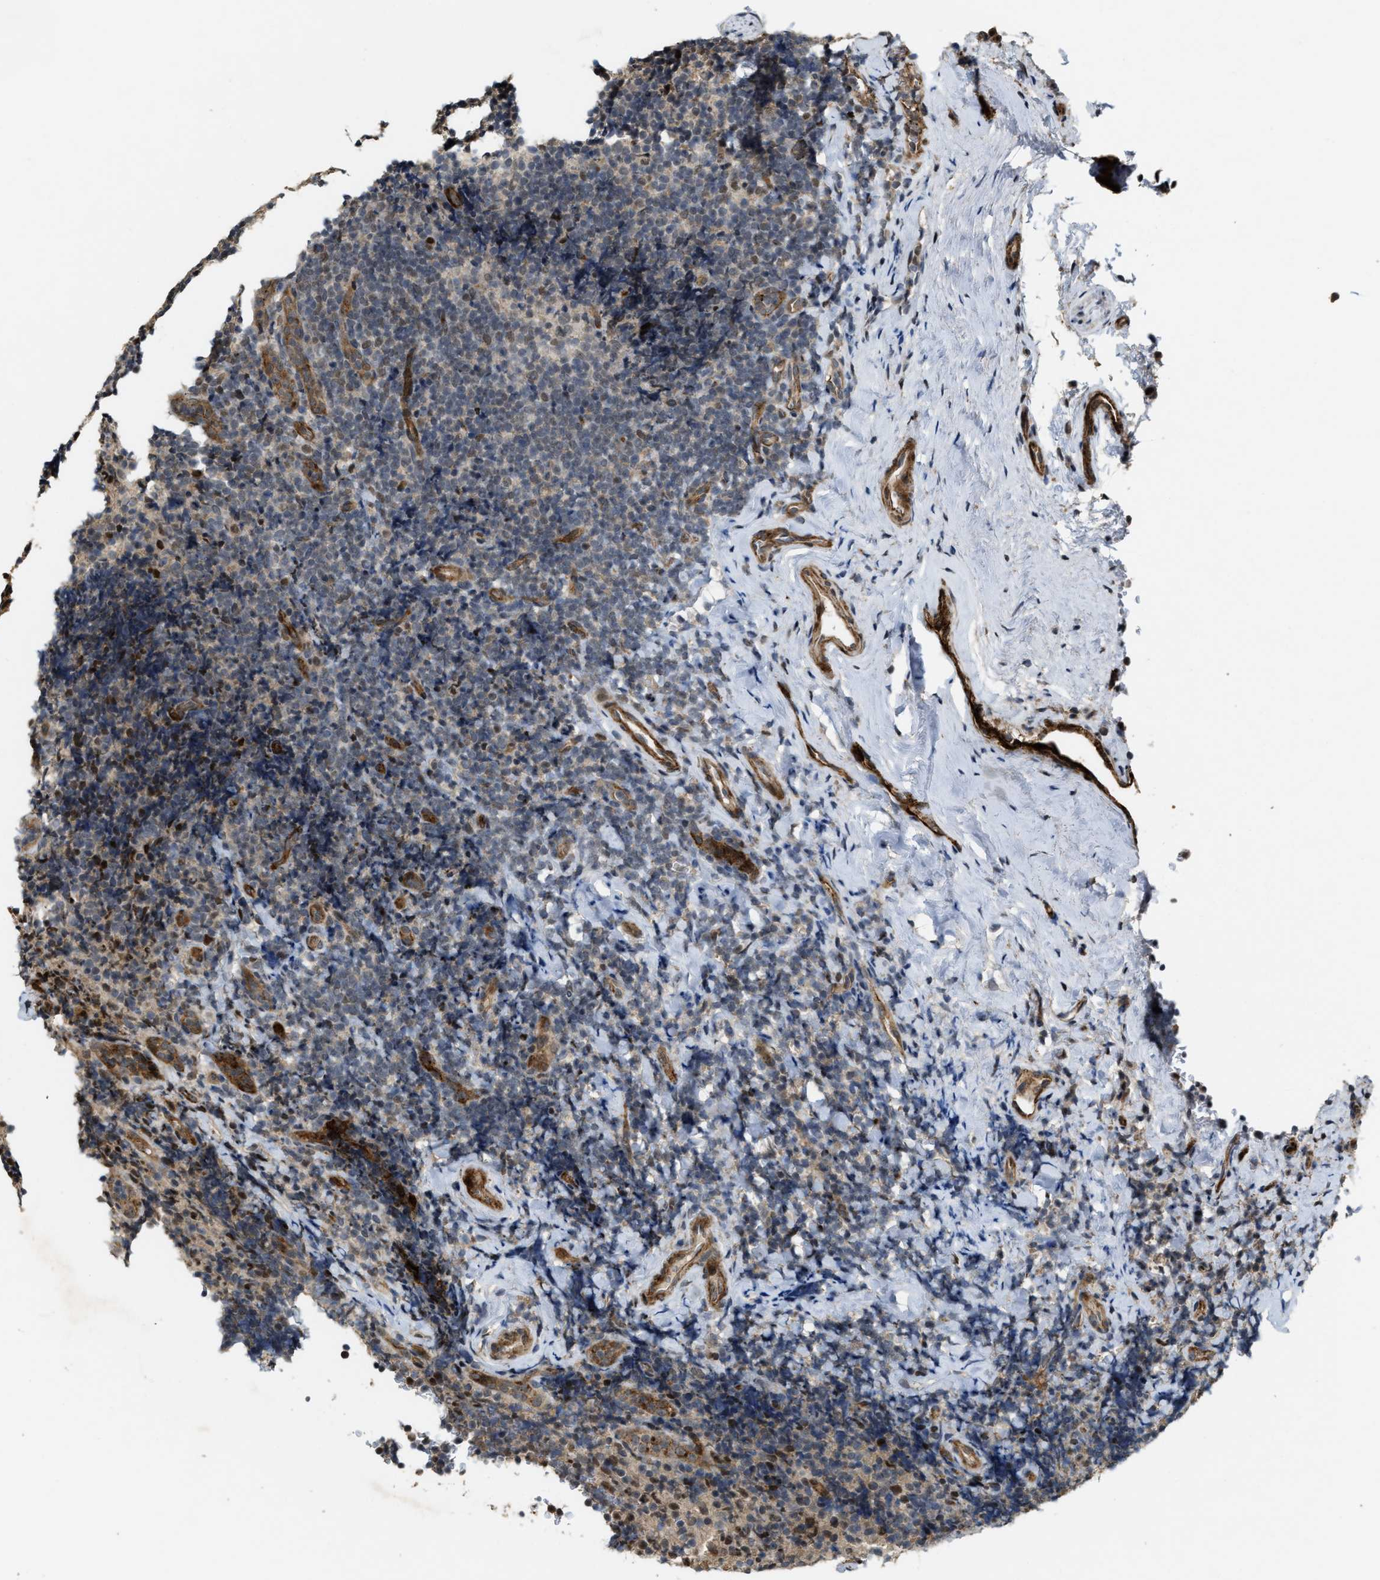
{"staining": {"intensity": "weak", "quantity": "<25%", "location": "nuclear"}, "tissue": "tonsil", "cell_type": "Germinal center cells", "image_type": "normal", "snomed": [{"axis": "morphology", "description": "Normal tissue, NOS"}, {"axis": "topography", "description": "Tonsil"}], "caption": "Immunohistochemistry (IHC) of benign tonsil shows no expression in germinal center cells. Brightfield microscopy of immunohistochemistry (IHC) stained with DAB (brown) and hematoxylin (blue), captured at high magnification.", "gene": "DPF2", "patient": {"sex": "male", "age": 37}}